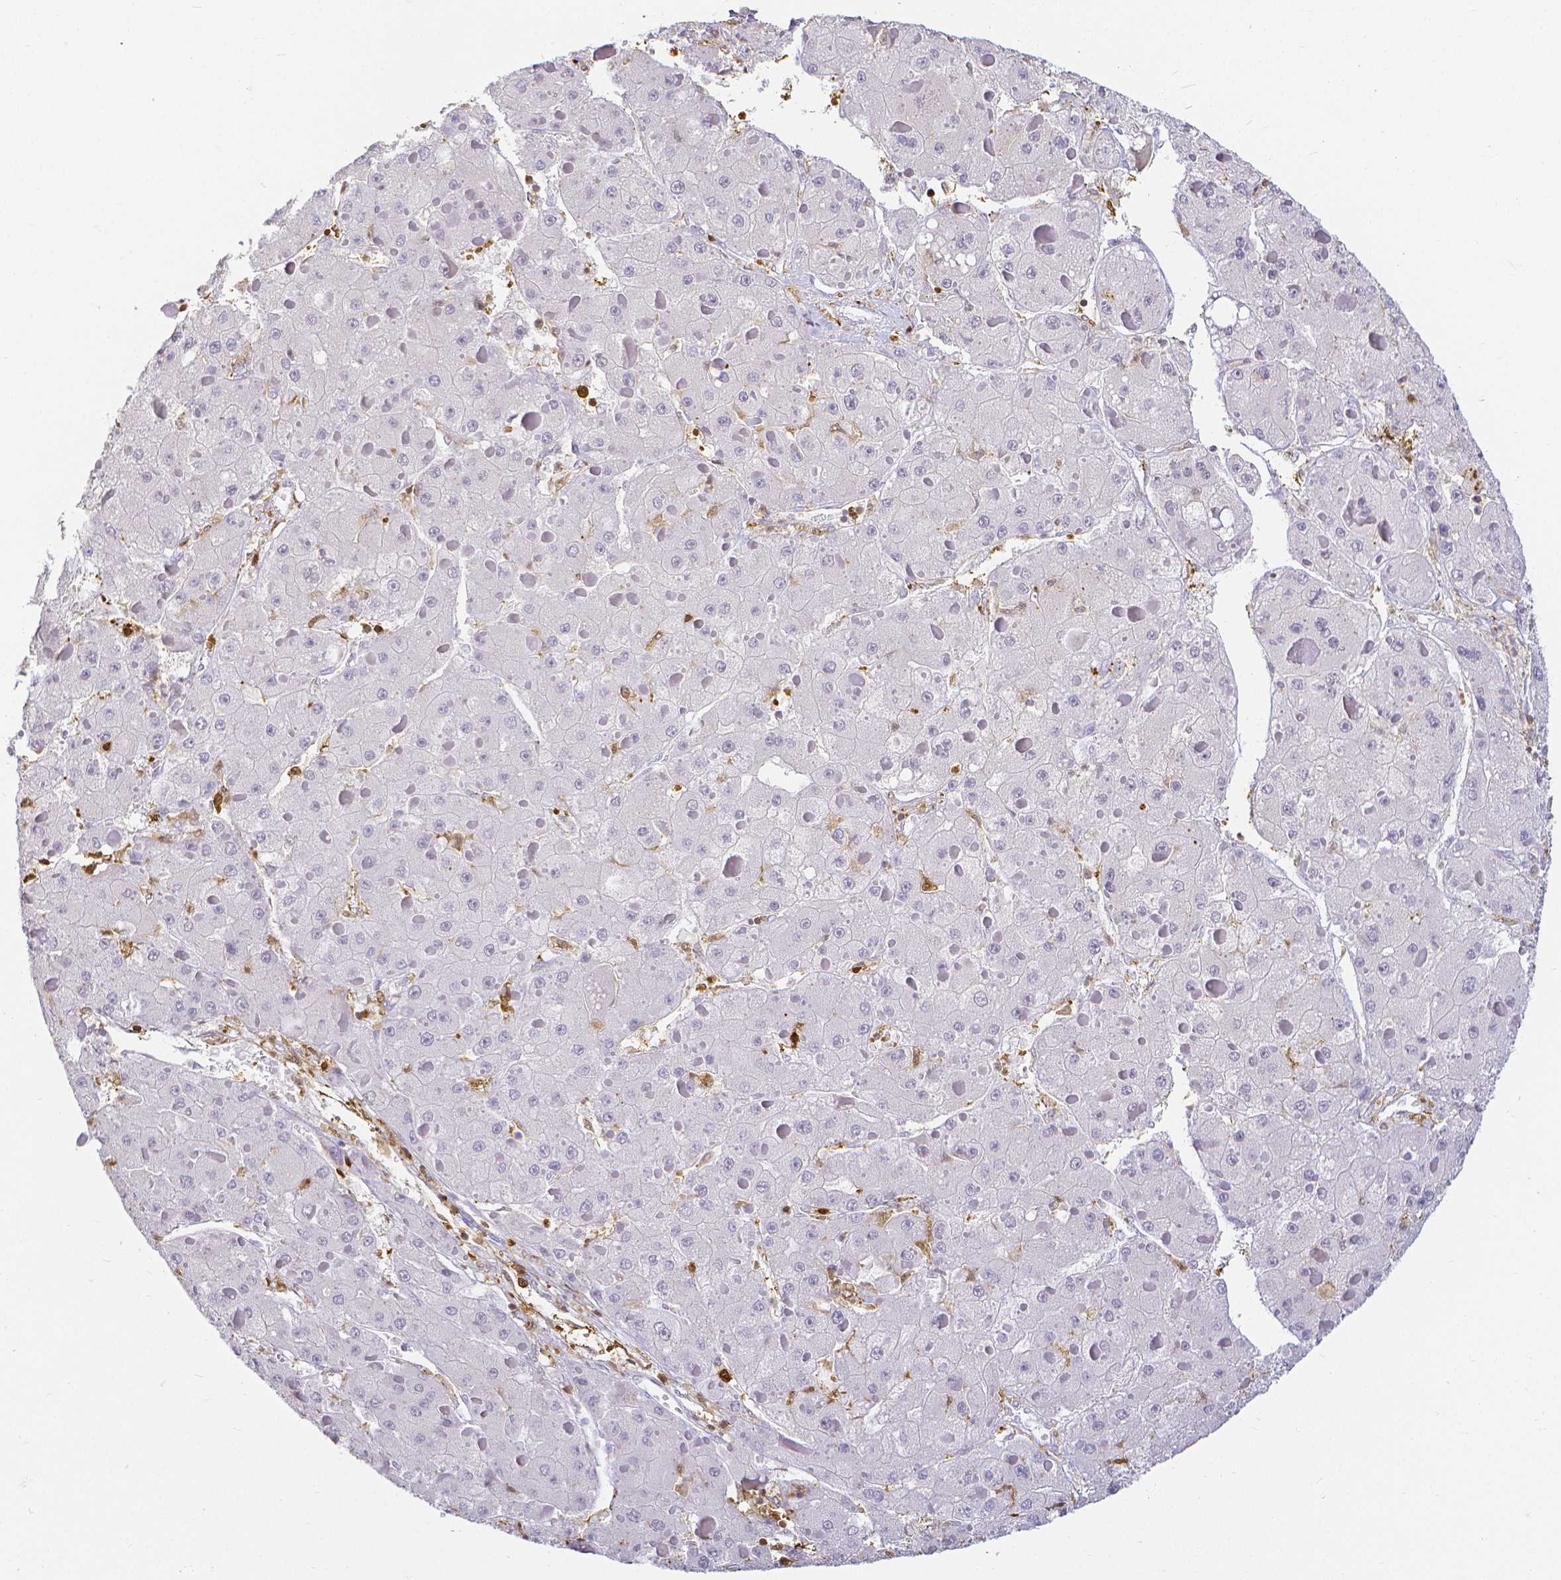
{"staining": {"intensity": "negative", "quantity": "none", "location": "none"}, "tissue": "liver cancer", "cell_type": "Tumor cells", "image_type": "cancer", "snomed": [{"axis": "morphology", "description": "Carcinoma, Hepatocellular, NOS"}, {"axis": "topography", "description": "Liver"}], "caption": "The micrograph exhibits no significant positivity in tumor cells of hepatocellular carcinoma (liver). (DAB immunohistochemistry with hematoxylin counter stain).", "gene": "COTL1", "patient": {"sex": "female", "age": 73}}